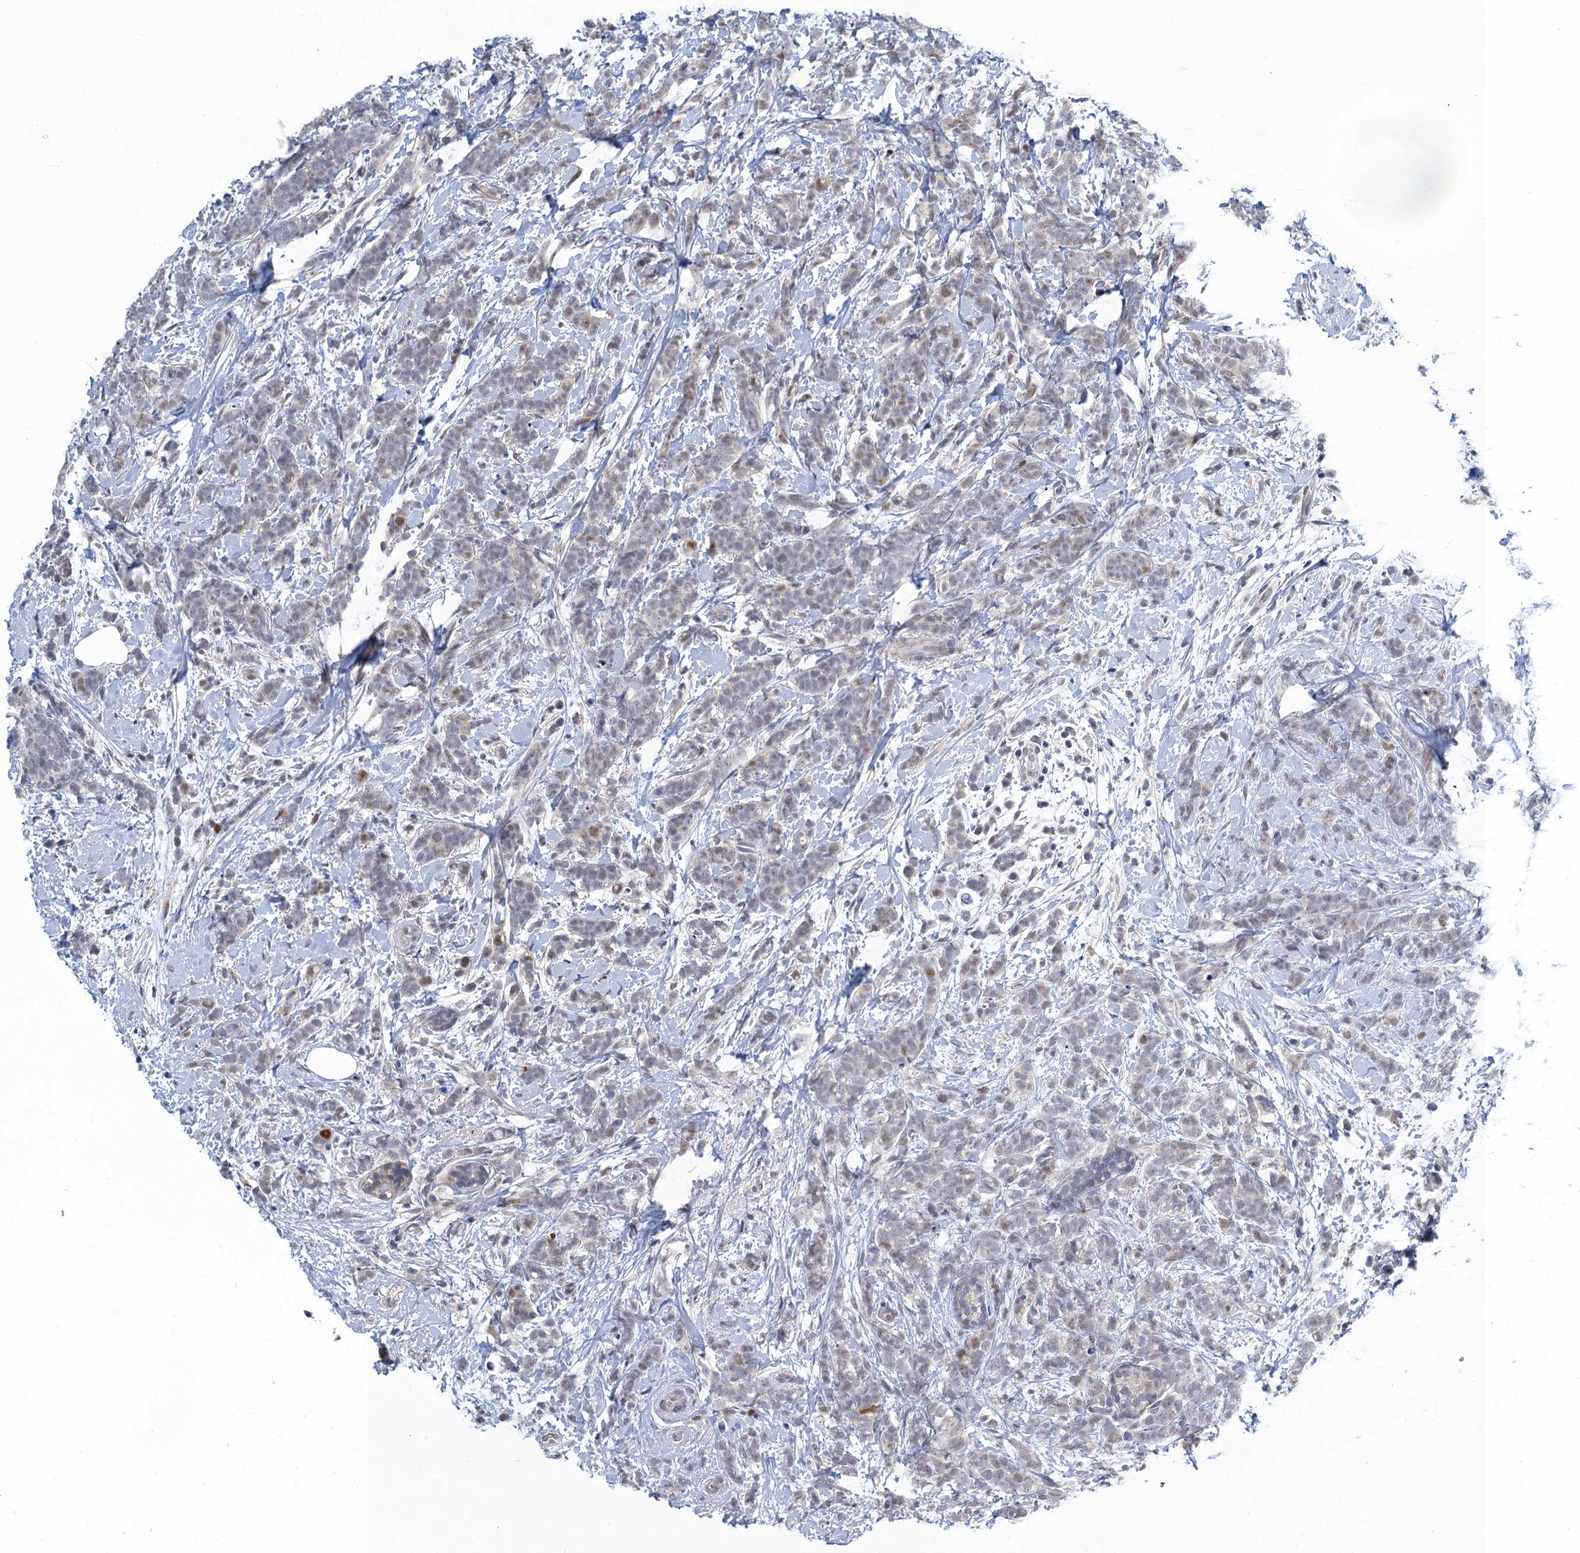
{"staining": {"intensity": "negative", "quantity": "none", "location": "none"}, "tissue": "breast cancer", "cell_type": "Tumor cells", "image_type": "cancer", "snomed": [{"axis": "morphology", "description": "Lobular carcinoma"}, {"axis": "topography", "description": "Breast"}], "caption": "Immunohistochemistry micrograph of breast lobular carcinoma stained for a protein (brown), which displays no staining in tumor cells.", "gene": "MRFAP1", "patient": {"sex": "female", "age": 58}}